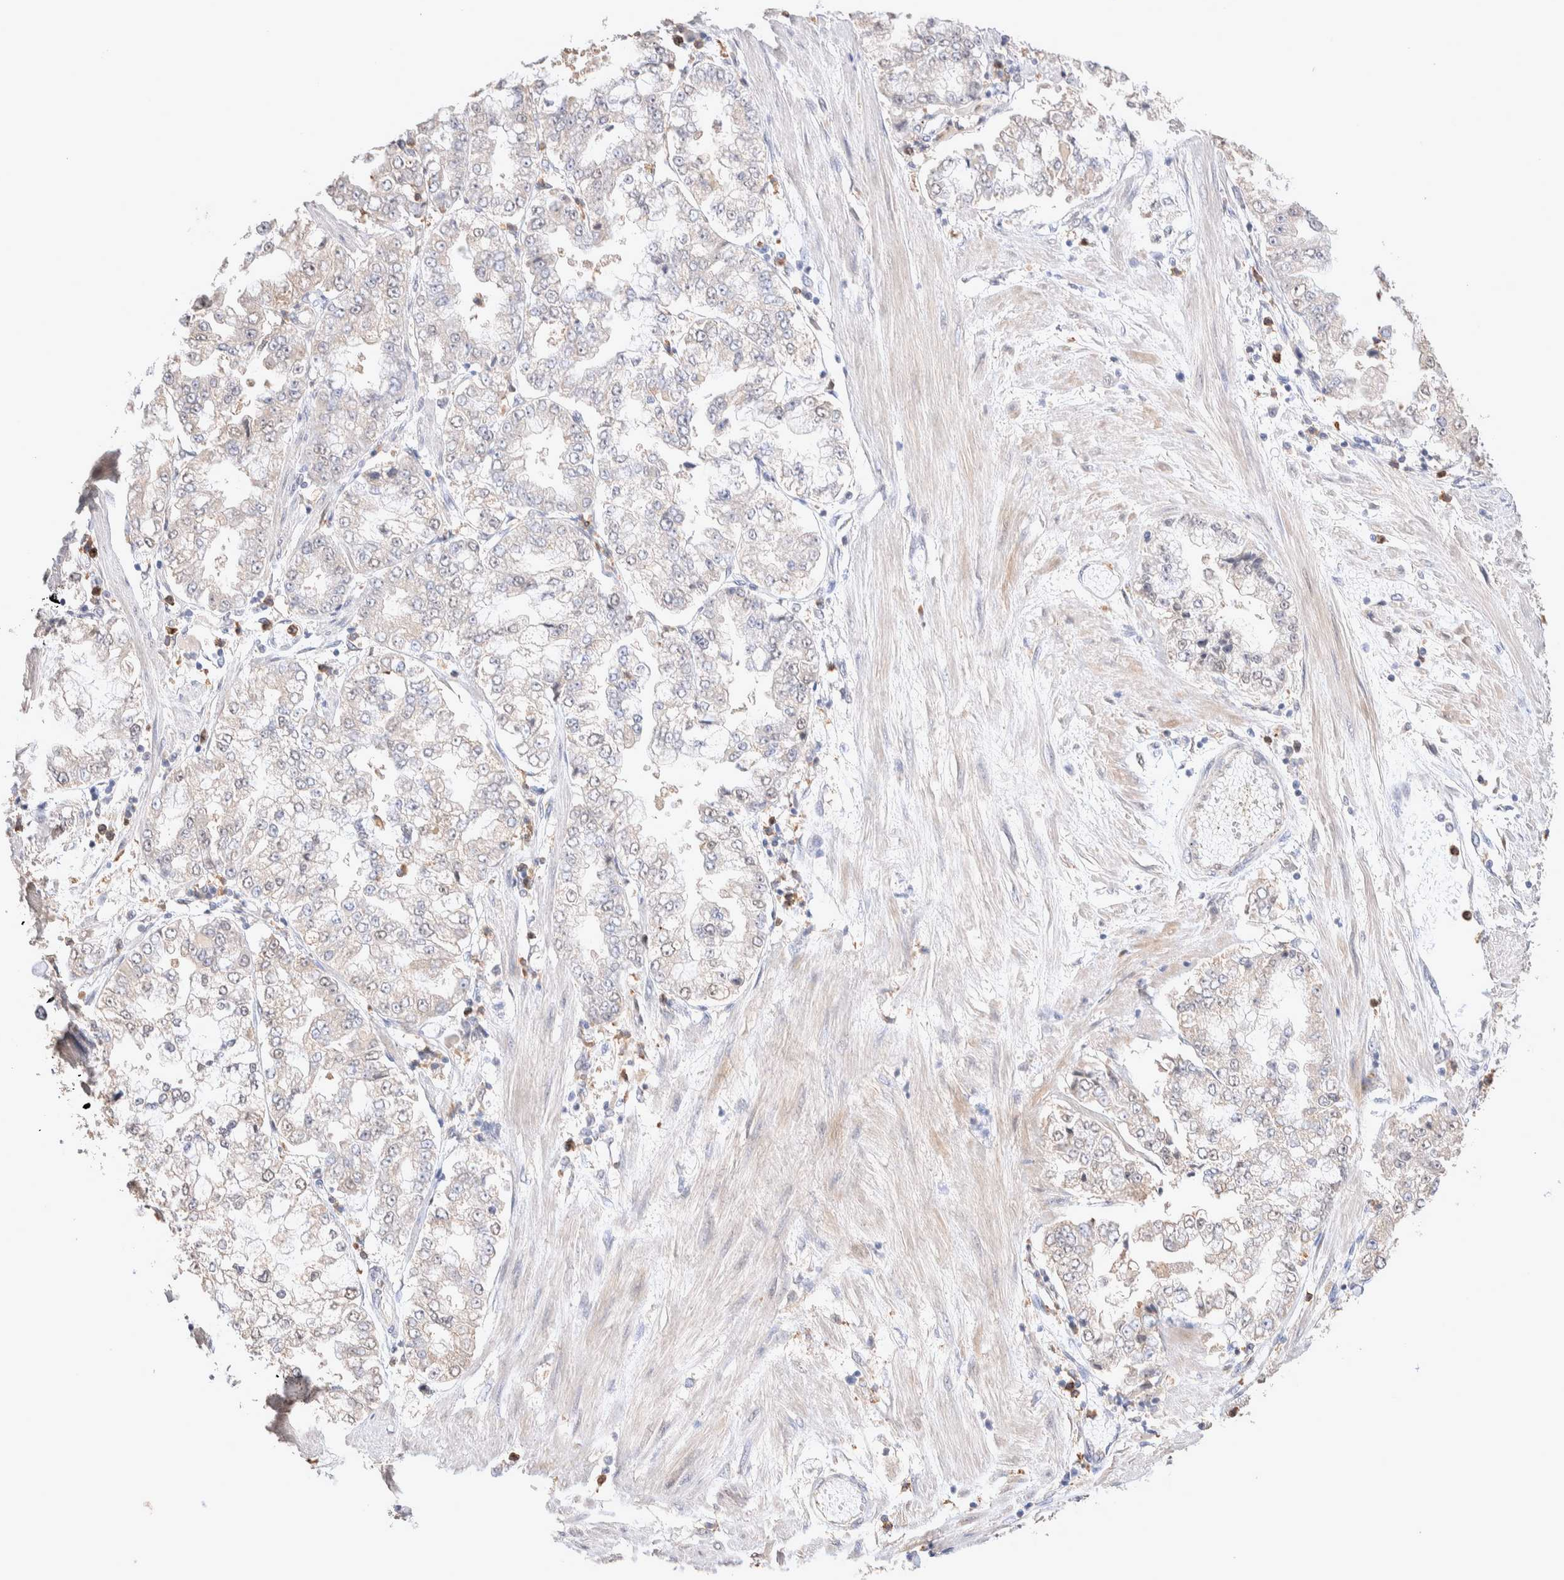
{"staining": {"intensity": "weak", "quantity": "<25%", "location": "cytoplasmic/membranous"}, "tissue": "stomach cancer", "cell_type": "Tumor cells", "image_type": "cancer", "snomed": [{"axis": "morphology", "description": "Adenocarcinoma, NOS"}, {"axis": "topography", "description": "Stomach"}], "caption": "Tumor cells are negative for protein expression in human stomach adenocarcinoma.", "gene": "FFAR2", "patient": {"sex": "male", "age": 76}}